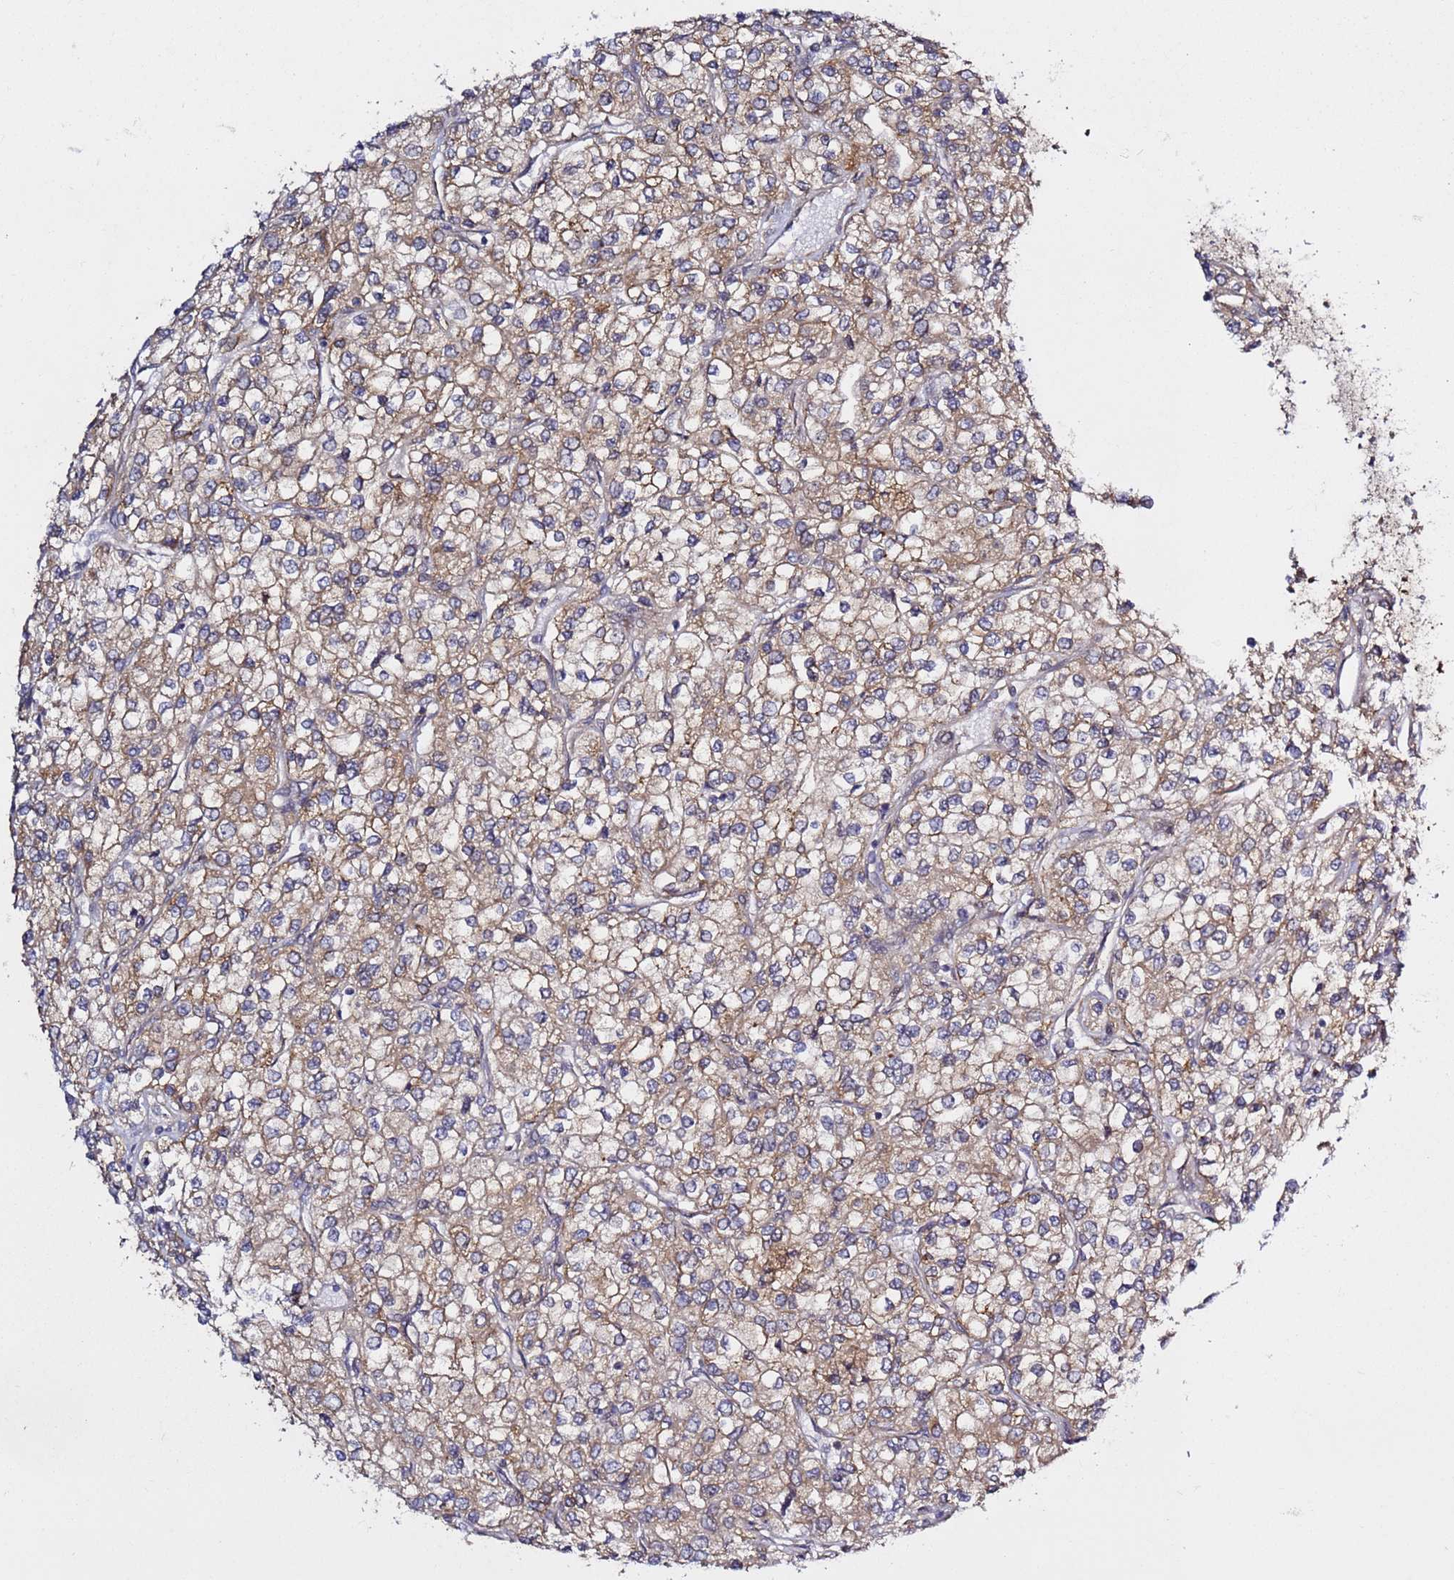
{"staining": {"intensity": "weak", "quantity": ">75%", "location": "cytoplasmic/membranous"}, "tissue": "renal cancer", "cell_type": "Tumor cells", "image_type": "cancer", "snomed": [{"axis": "morphology", "description": "Adenocarcinoma, NOS"}, {"axis": "topography", "description": "Kidney"}], "caption": "A photomicrograph of human renal cancer (adenocarcinoma) stained for a protein reveals weak cytoplasmic/membranous brown staining in tumor cells. (DAB IHC with brightfield microscopy, high magnification).", "gene": "PRKAB2", "patient": {"sex": "male", "age": 80}}